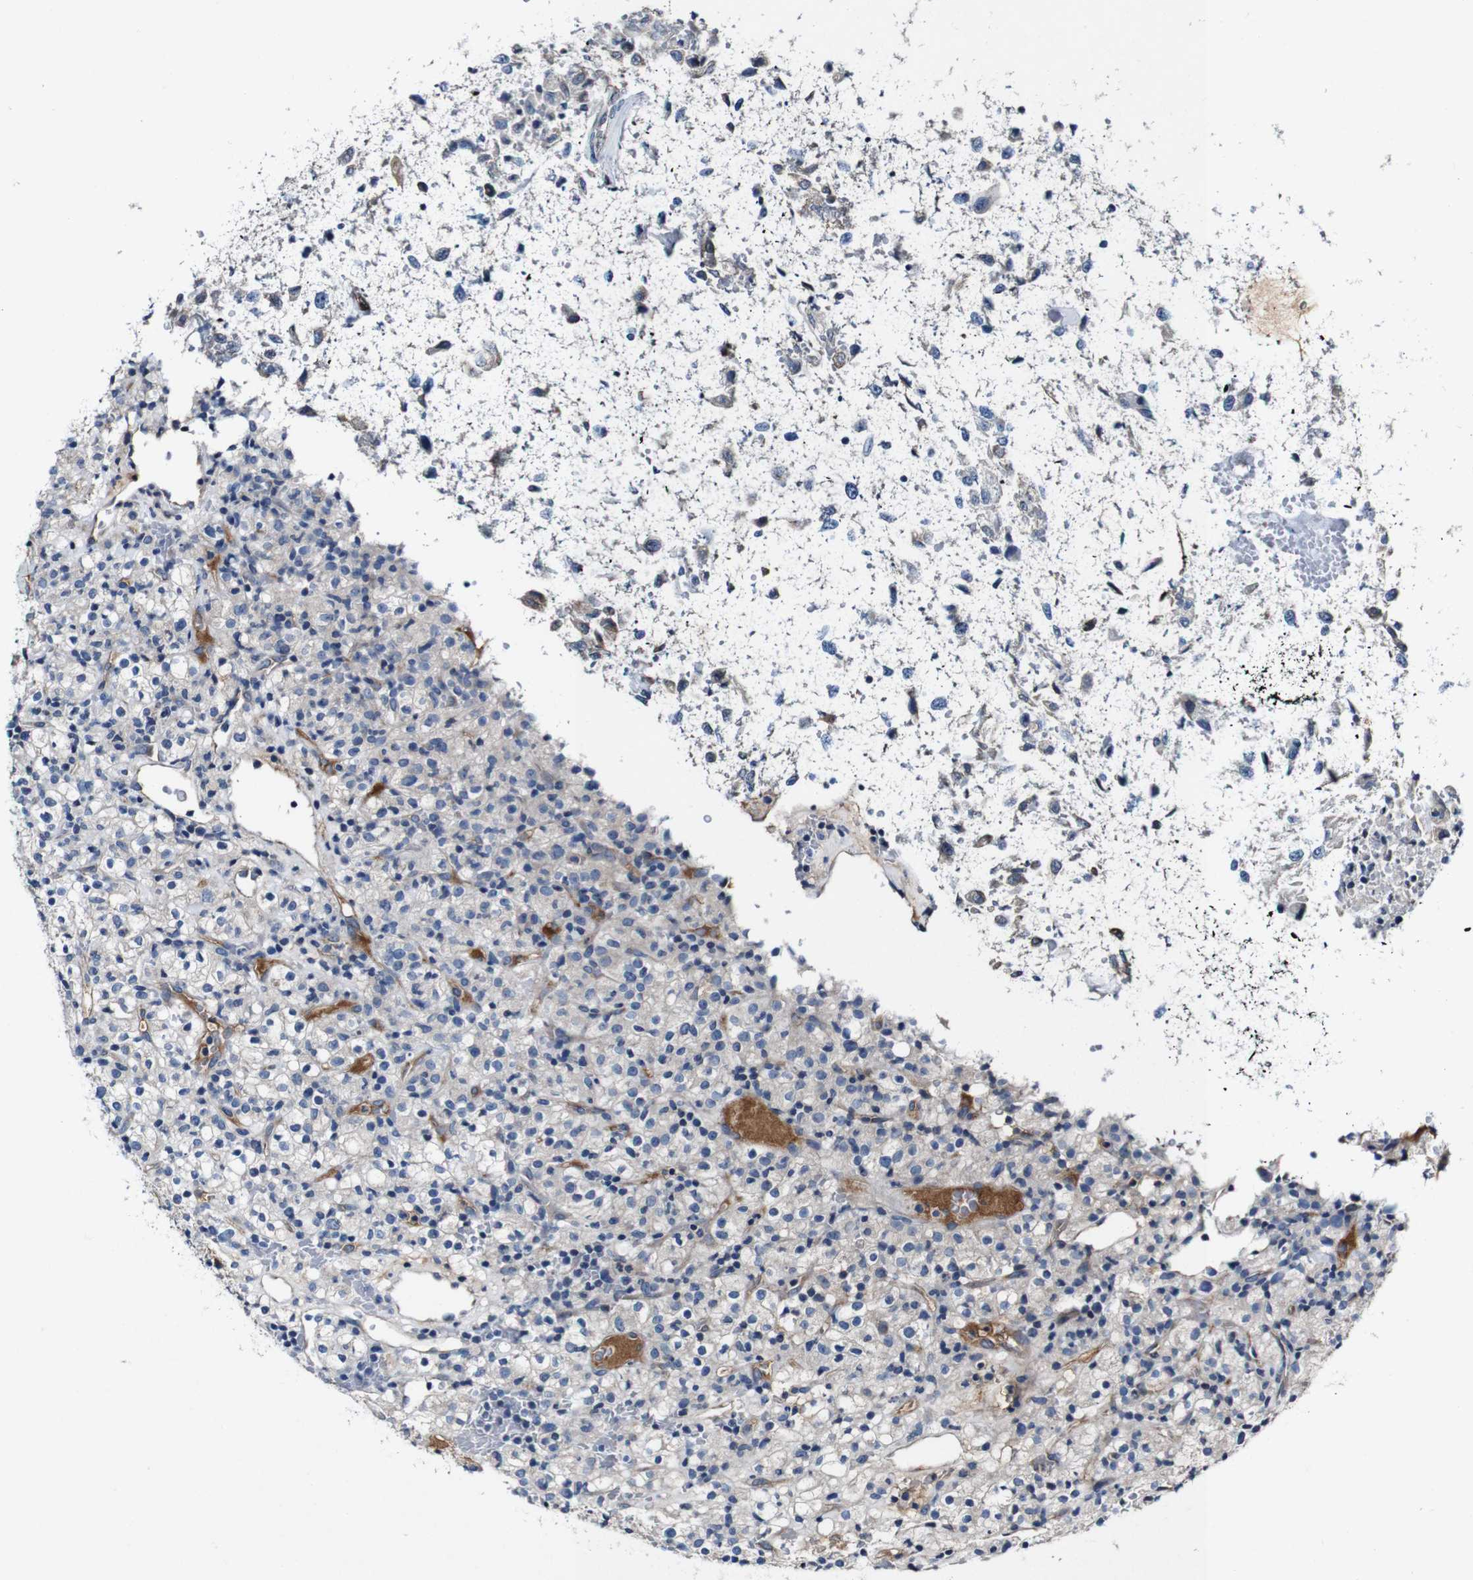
{"staining": {"intensity": "negative", "quantity": "none", "location": "none"}, "tissue": "renal cancer", "cell_type": "Tumor cells", "image_type": "cancer", "snomed": [{"axis": "morphology", "description": "Normal tissue, NOS"}, {"axis": "morphology", "description": "Adenocarcinoma, NOS"}, {"axis": "topography", "description": "Kidney"}], "caption": "Photomicrograph shows no significant protein positivity in tumor cells of renal adenocarcinoma.", "gene": "GRAMD1A", "patient": {"sex": "female", "age": 72}}